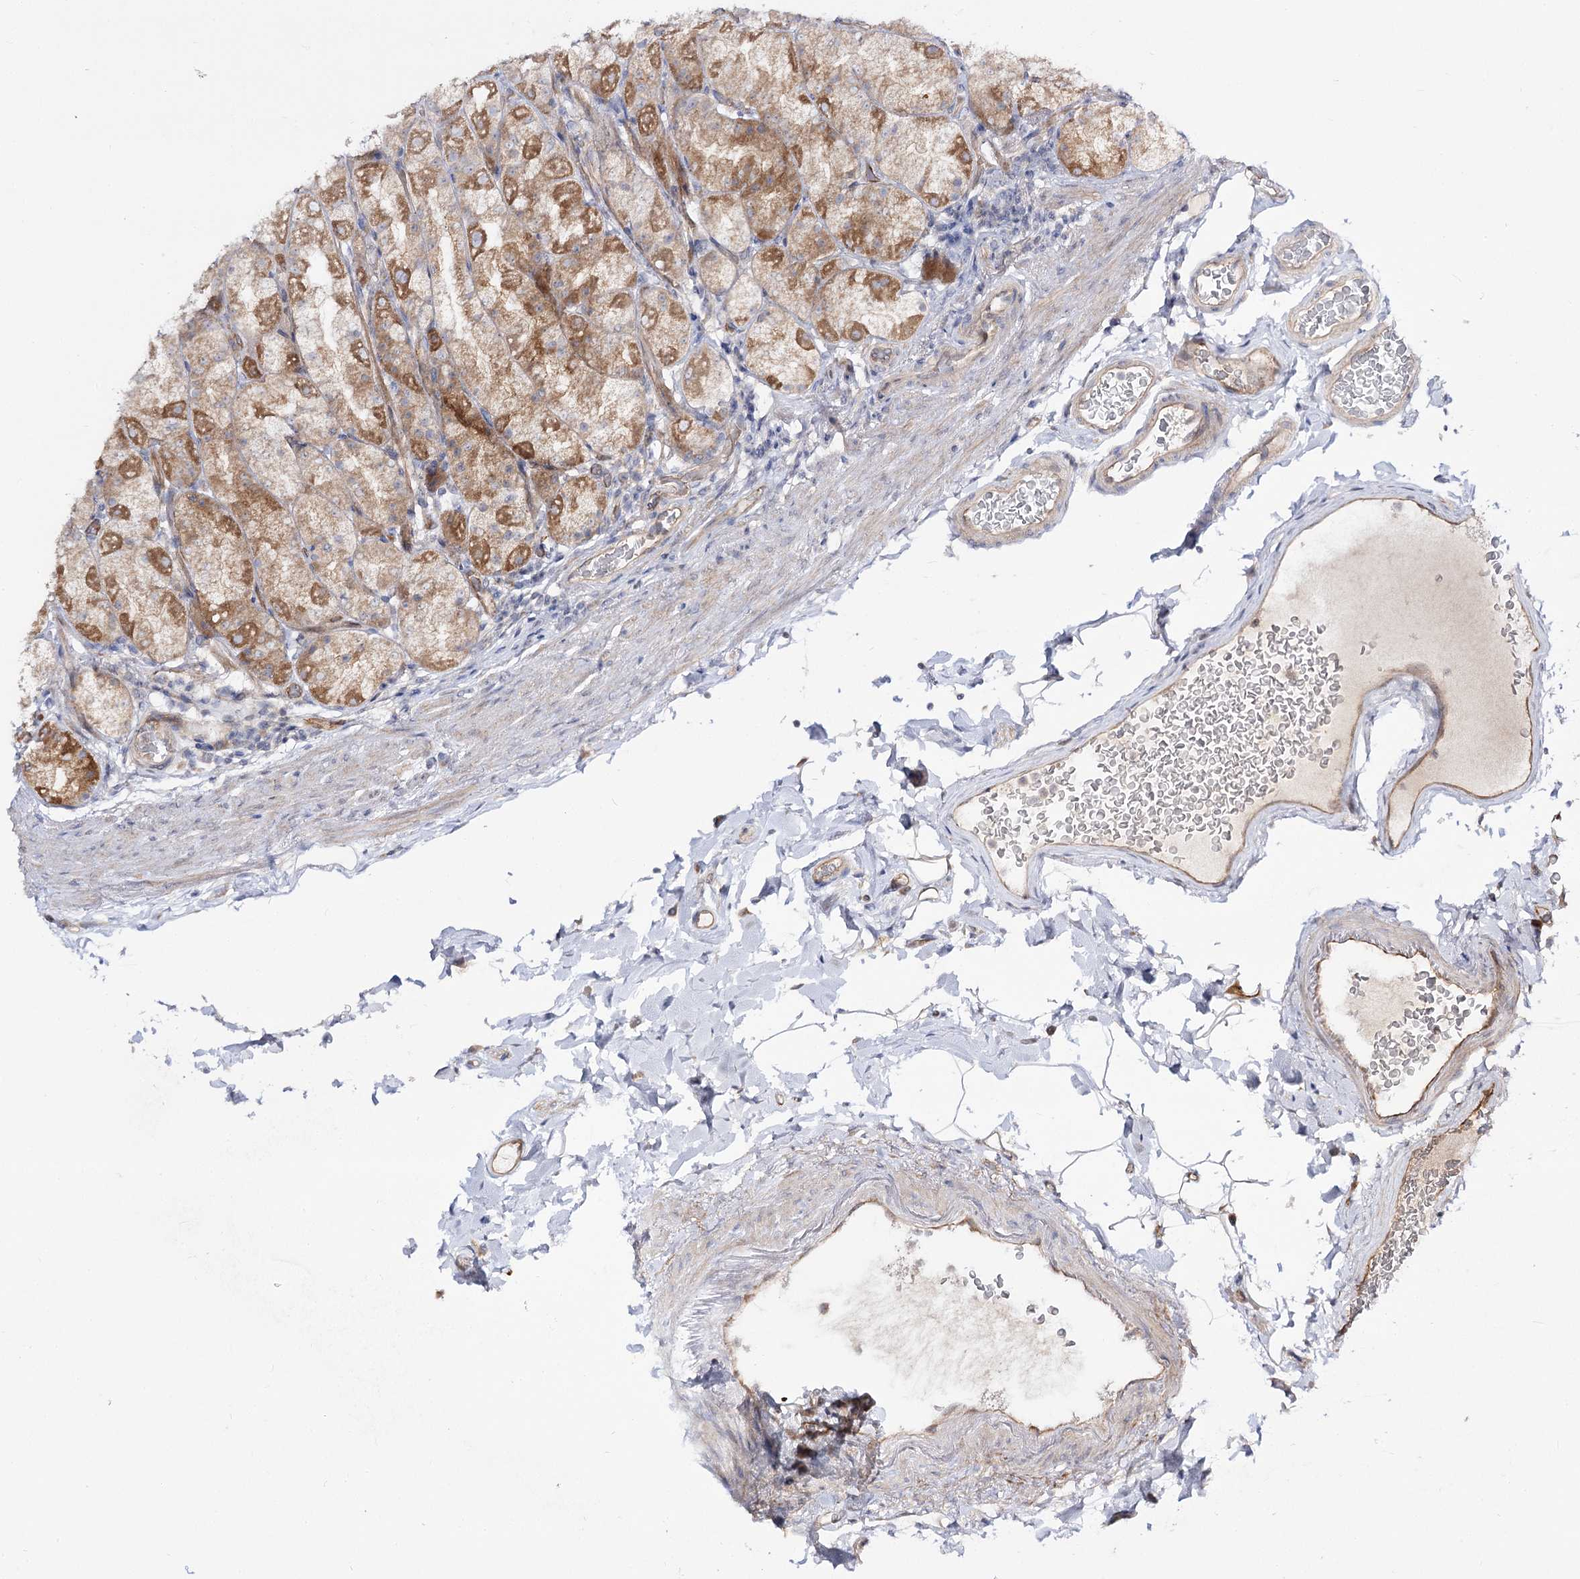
{"staining": {"intensity": "moderate", "quantity": "<25%", "location": "cytoplasmic/membranous"}, "tissue": "stomach", "cell_type": "Glandular cells", "image_type": "normal", "snomed": [{"axis": "morphology", "description": "Normal tissue, NOS"}, {"axis": "topography", "description": "Stomach, upper"}], "caption": "A low amount of moderate cytoplasmic/membranous positivity is seen in approximately <25% of glandular cells in benign stomach.", "gene": "C11orf80", "patient": {"sex": "male", "age": 68}}